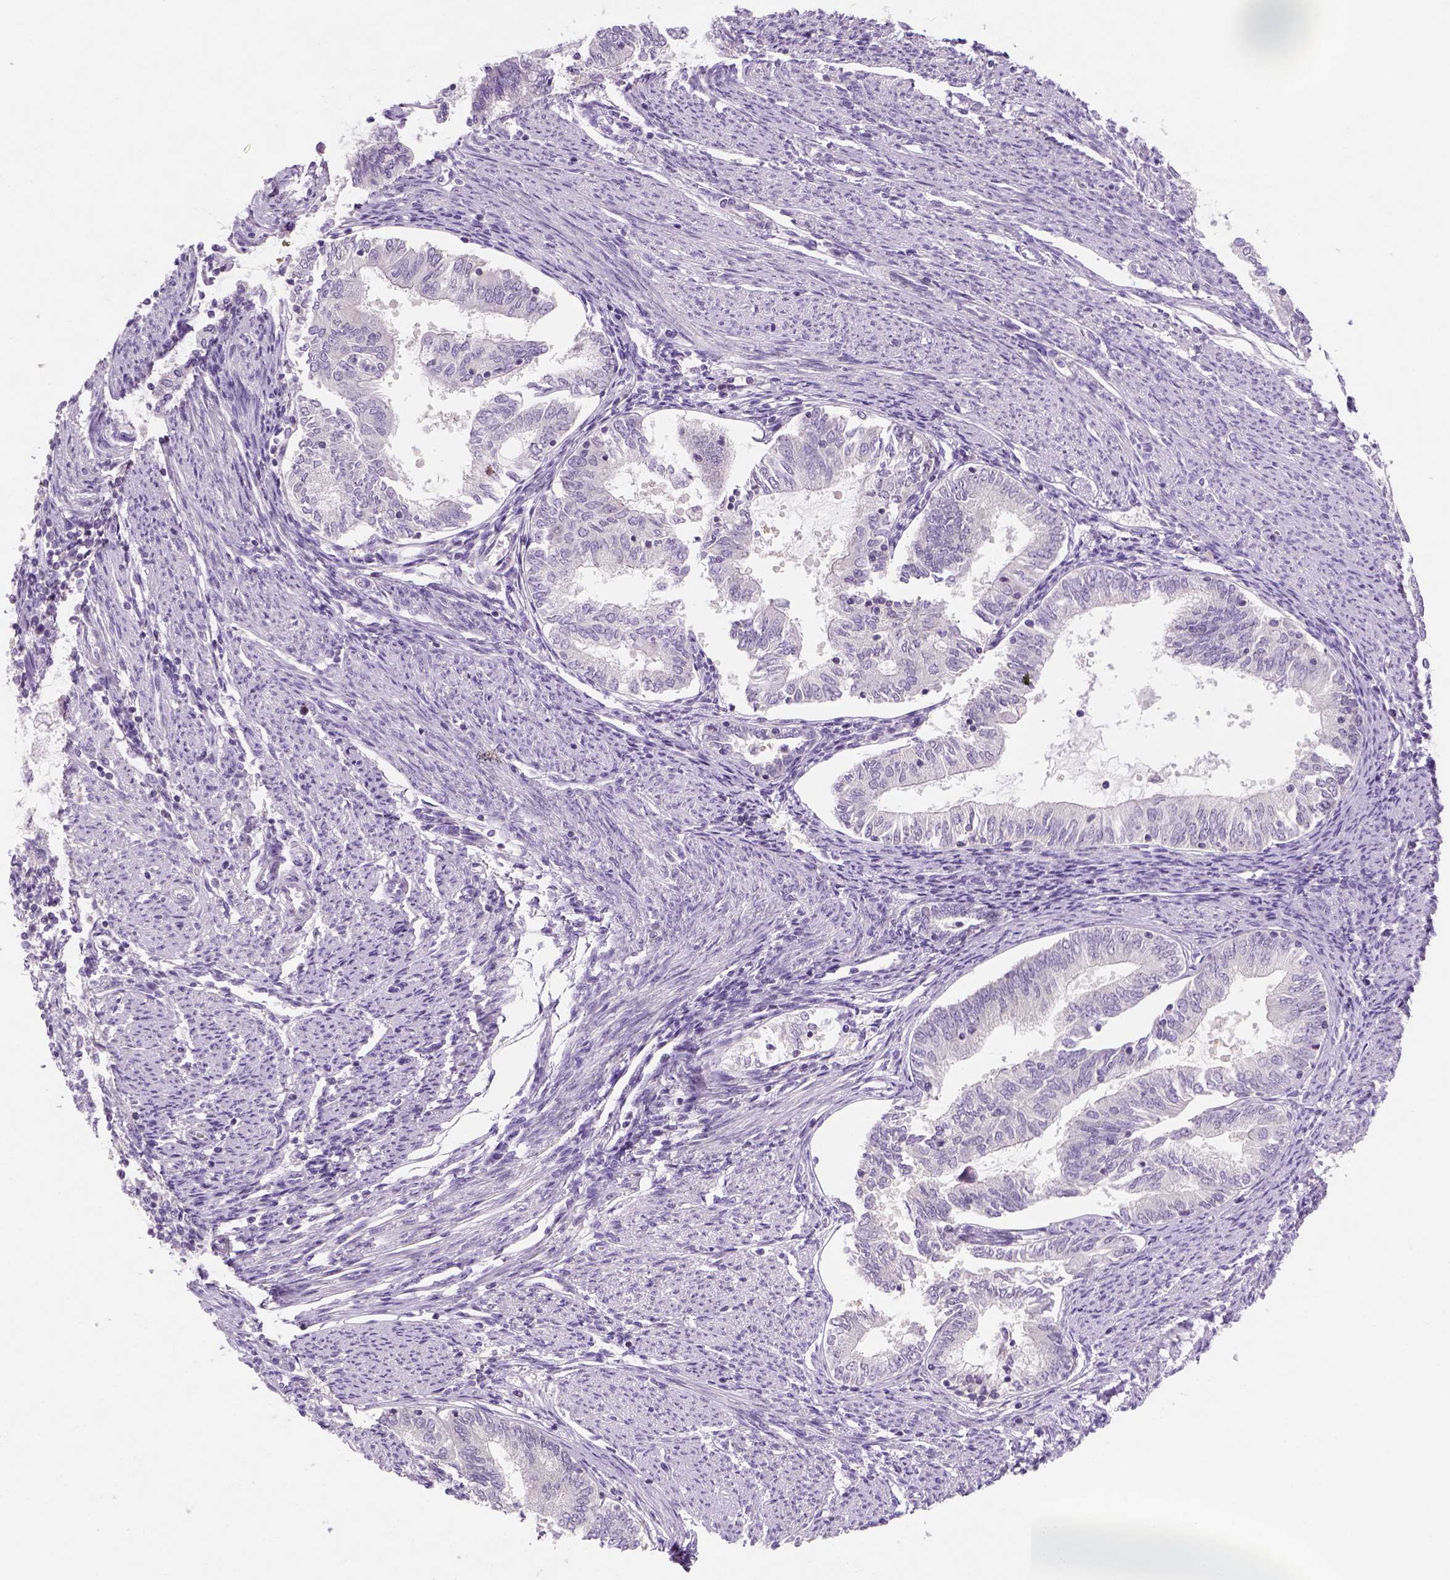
{"staining": {"intensity": "negative", "quantity": "none", "location": "none"}, "tissue": "endometrial cancer", "cell_type": "Tumor cells", "image_type": "cancer", "snomed": [{"axis": "morphology", "description": "Adenocarcinoma, NOS"}, {"axis": "topography", "description": "Endometrium"}], "caption": "Immunohistochemistry (IHC) photomicrograph of neoplastic tissue: endometrial adenocarcinoma stained with DAB (3,3'-diaminobenzidine) shows no significant protein positivity in tumor cells.", "gene": "EPHB1", "patient": {"sex": "female", "age": 79}}